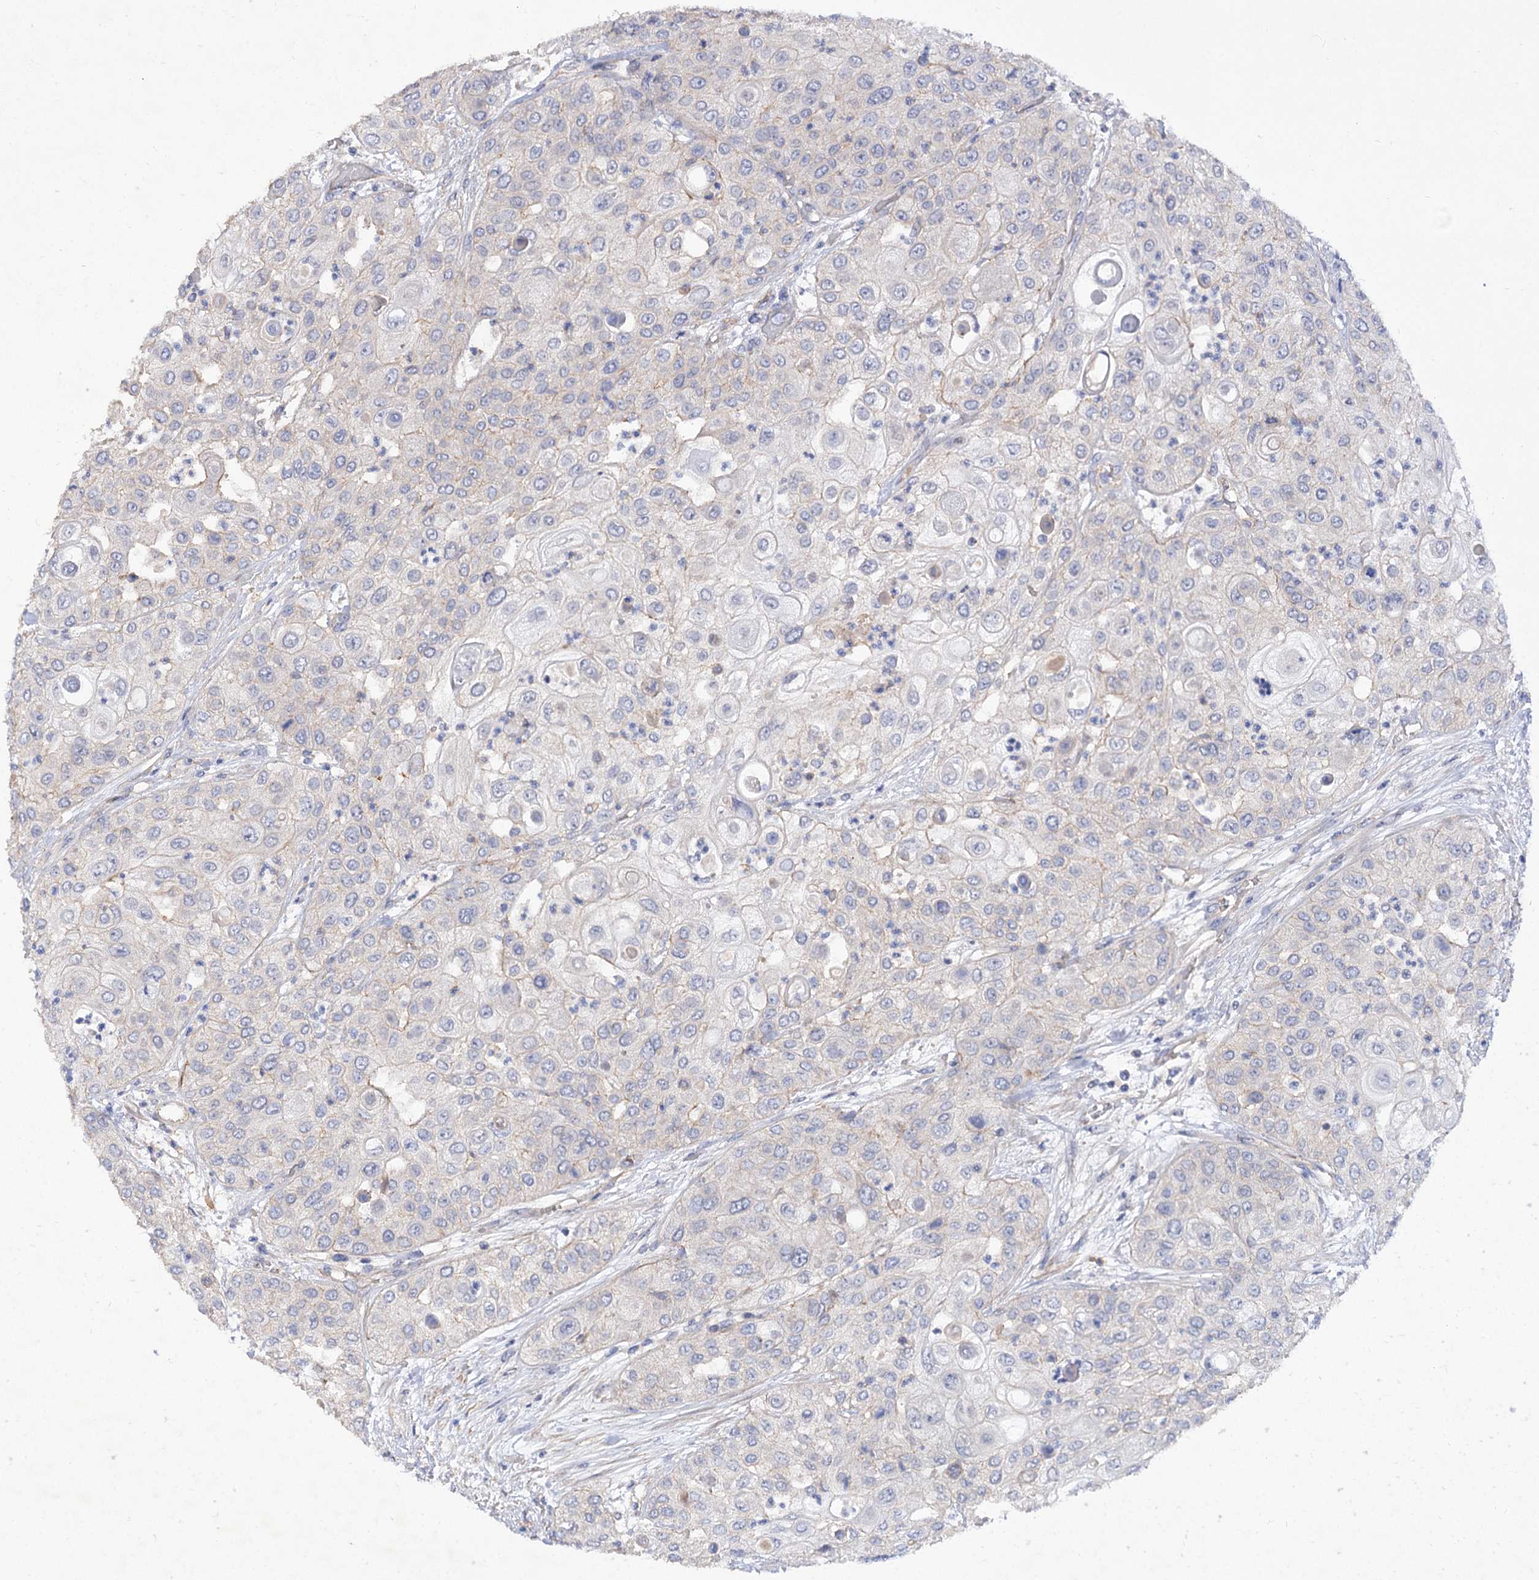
{"staining": {"intensity": "negative", "quantity": "none", "location": "none"}, "tissue": "urothelial cancer", "cell_type": "Tumor cells", "image_type": "cancer", "snomed": [{"axis": "morphology", "description": "Urothelial carcinoma, High grade"}, {"axis": "topography", "description": "Urinary bladder"}], "caption": "This histopathology image is of urothelial cancer stained with immunohistochemistry (IHC) to label a protein in brown with the nuclei are counter-stained blue. There is no expression in tumor cells.", "gene": "NUDCD2", "patient": {"sex": "female", "age": 79}}